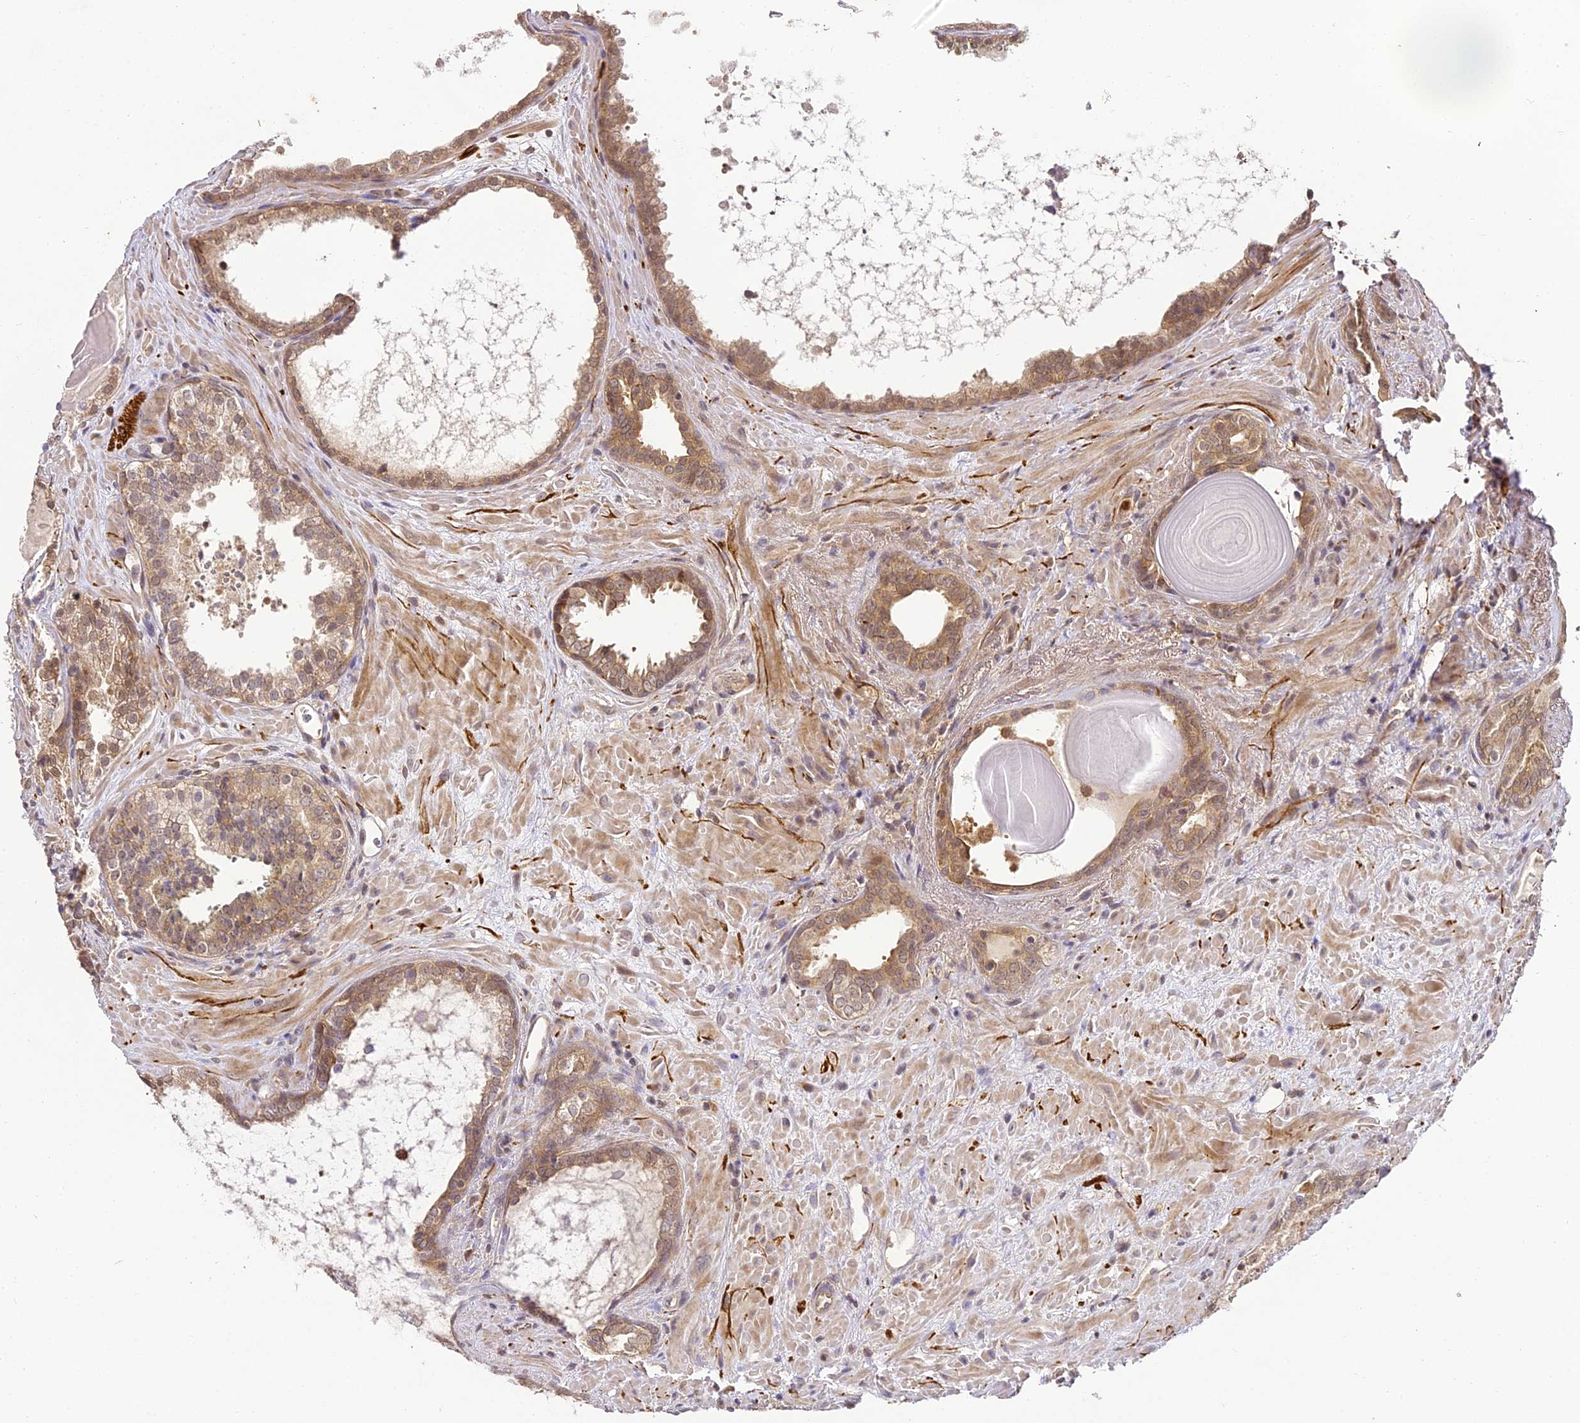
{"staining": {"intensity": "moderate", "quantity": ">75%", "location": "cytoplasmic/membranous"}, "tissue": "prostate cancer", "cell_type": "Tumor cells", "image_type": "cancer", "snomed": [{"axis": "morphology", "description": "Adenocarcinoma, High grade"}, {"axis": "topography", "description": "Prostate"}], "caption": "Immunohistochemistry (IHC) of prostate cancer (high-grade adenocarcinoma) exhibits medium levels of moderate cytoplasmic/membranous positivity in approximately >75% of tumor cells.", "gene": "BCDIN3D", "patient": {"sex": "male", "age": 66}}